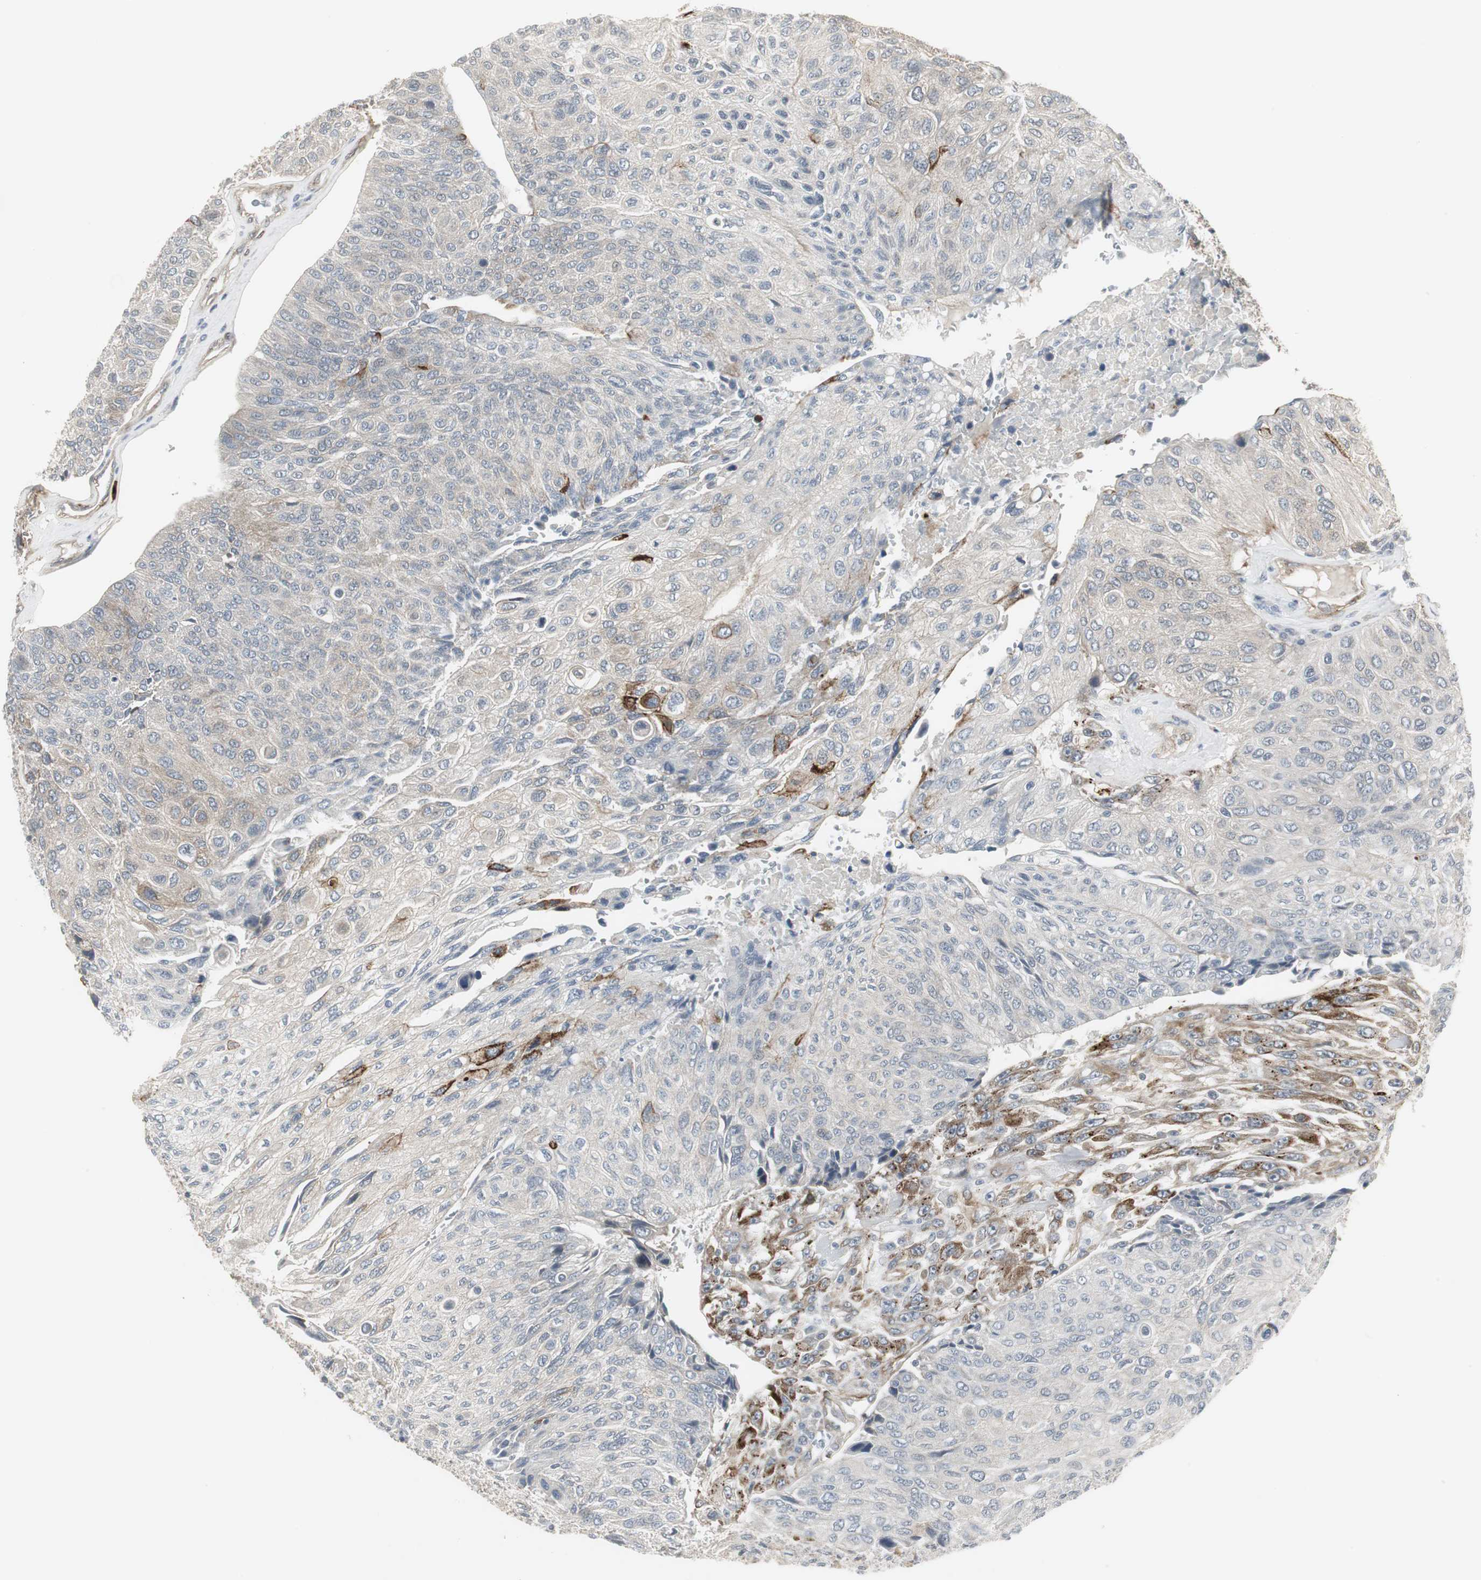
{"staining": {"intensity": "weak", "quantity": "<25%", "location": "cytoplasmic/membranous"}, "tissue": "urothelial cancer", "cell_type": "Tumor cells", "image_type": "cancer", "snomed": [{"axis": "morphology", "description": "Urothelial carcinoma, High grade"}, {"axis": "topography", "description": "Urinary bladder"}], "caption": "Immunohistochemistry (IHC) micrograph of human urothelial cancer stained for a protein (brown), which displays no expression in tumor cells.", "gene": "SCYL3", "patient": {"sex": "male", "age": 66}}